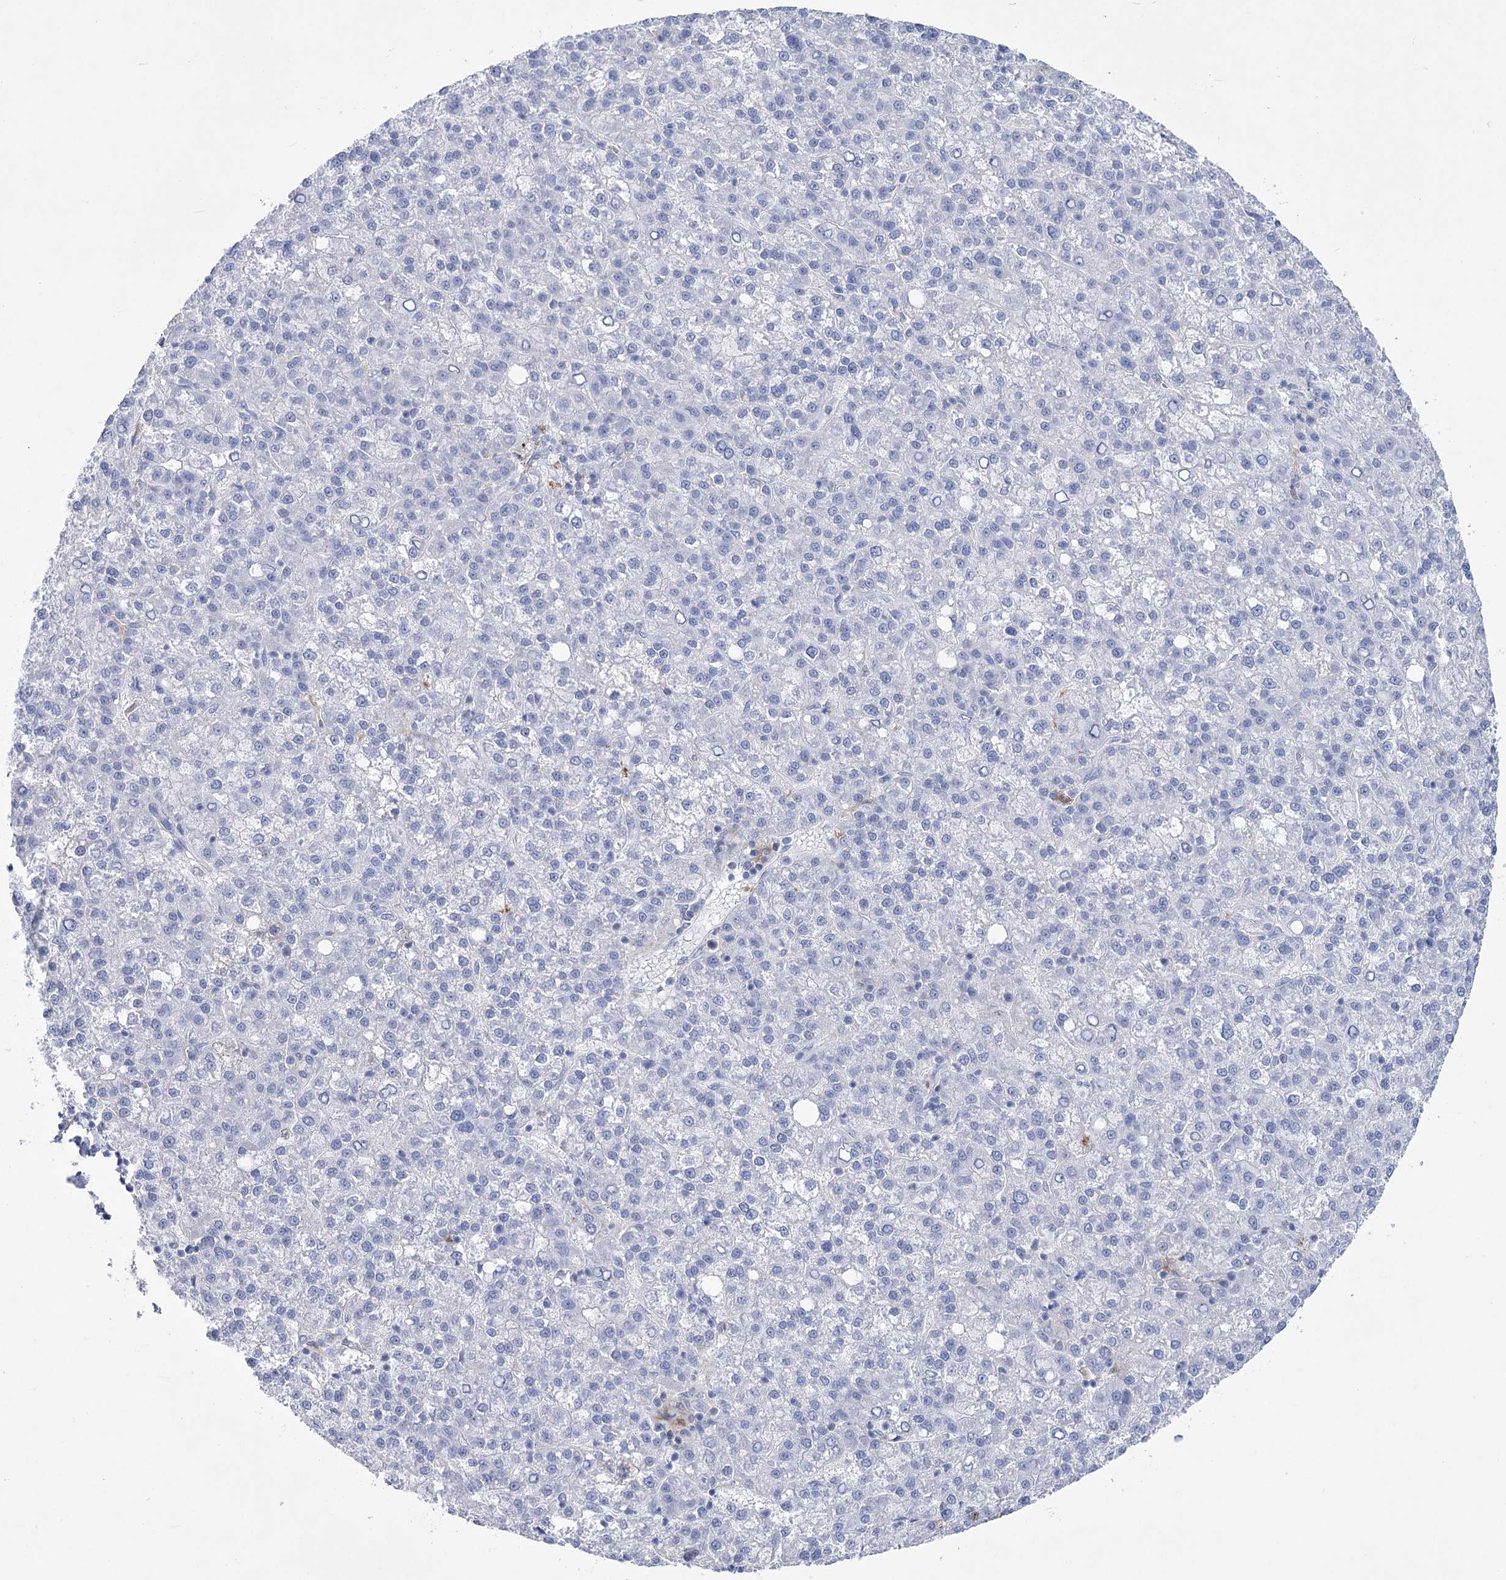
{"staining": {"intensity": "negative", "quantity": "none", "location": "none"}, "tissue": "liver cancer", "cell_type": "Tumor cells", "image_type": "cancer", "snomed": [{"axis": "morphology", "description": "Carcinoma, Hepatocellular, NOS"}, {"axis": "topography", "description": "Liver"}], "caption": "Tumor cells show no significant positivity in liver cancer (hepatocellular carcinoma).", "gene": "PCDHA1", "patient": {"sex": "female", "age": 58}}